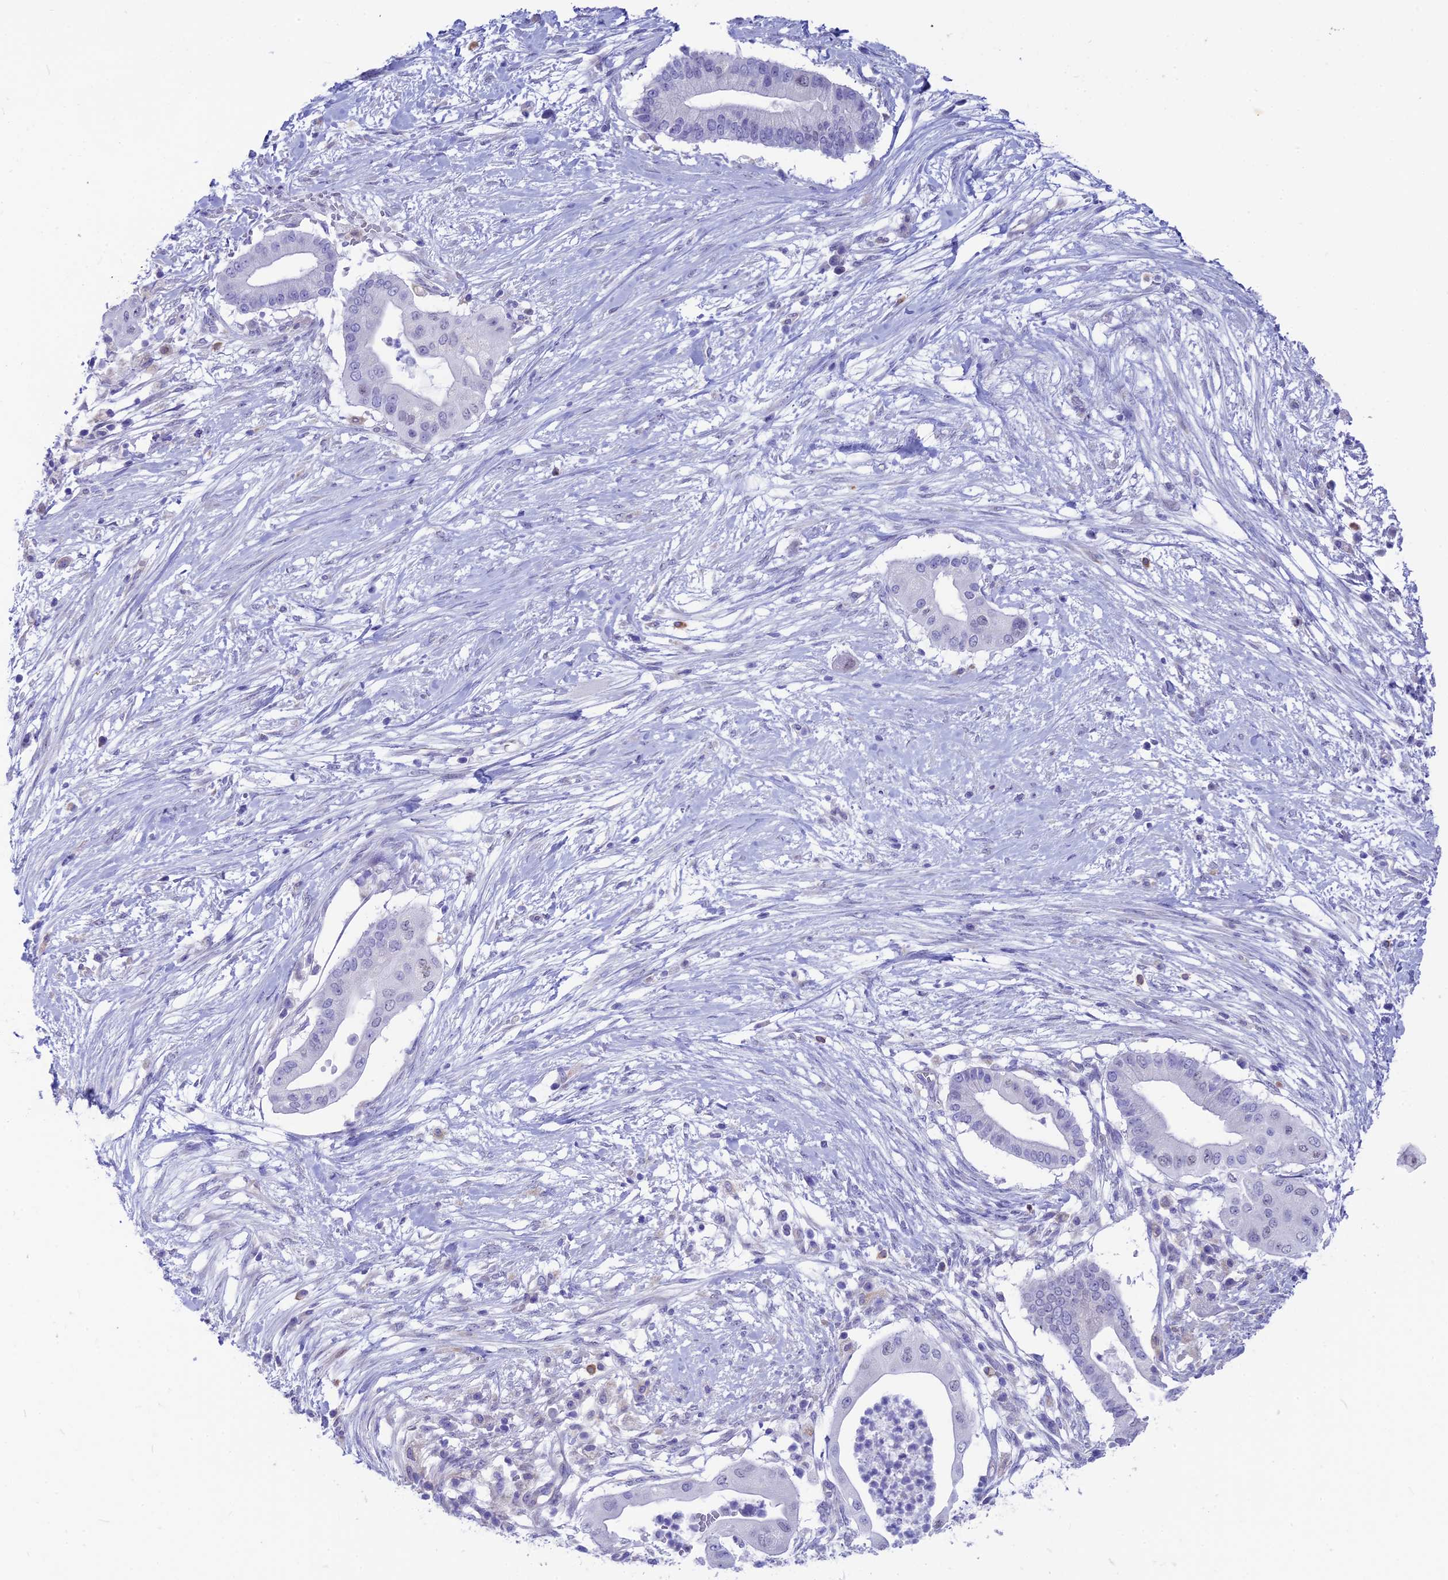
{"staining": {"intensity": "negative", "quantity": "none", "location": "none"}, "tissue": "pancreatic cancer", "cell_type": "Tumor cells", "image_type": "cancer", "snomed": [{"axis": "morphology", "description": "Adenocarcinoma, NOS"}, {"axis": "topography", "description": "Pancreas"}], "caption": "IHC micrograph of pancreatic cancer stained for a protein (brown), which shows no expression in tumor cells.", "gene": "GNGT2", "patient": {"sex": "male", "age": 68}}